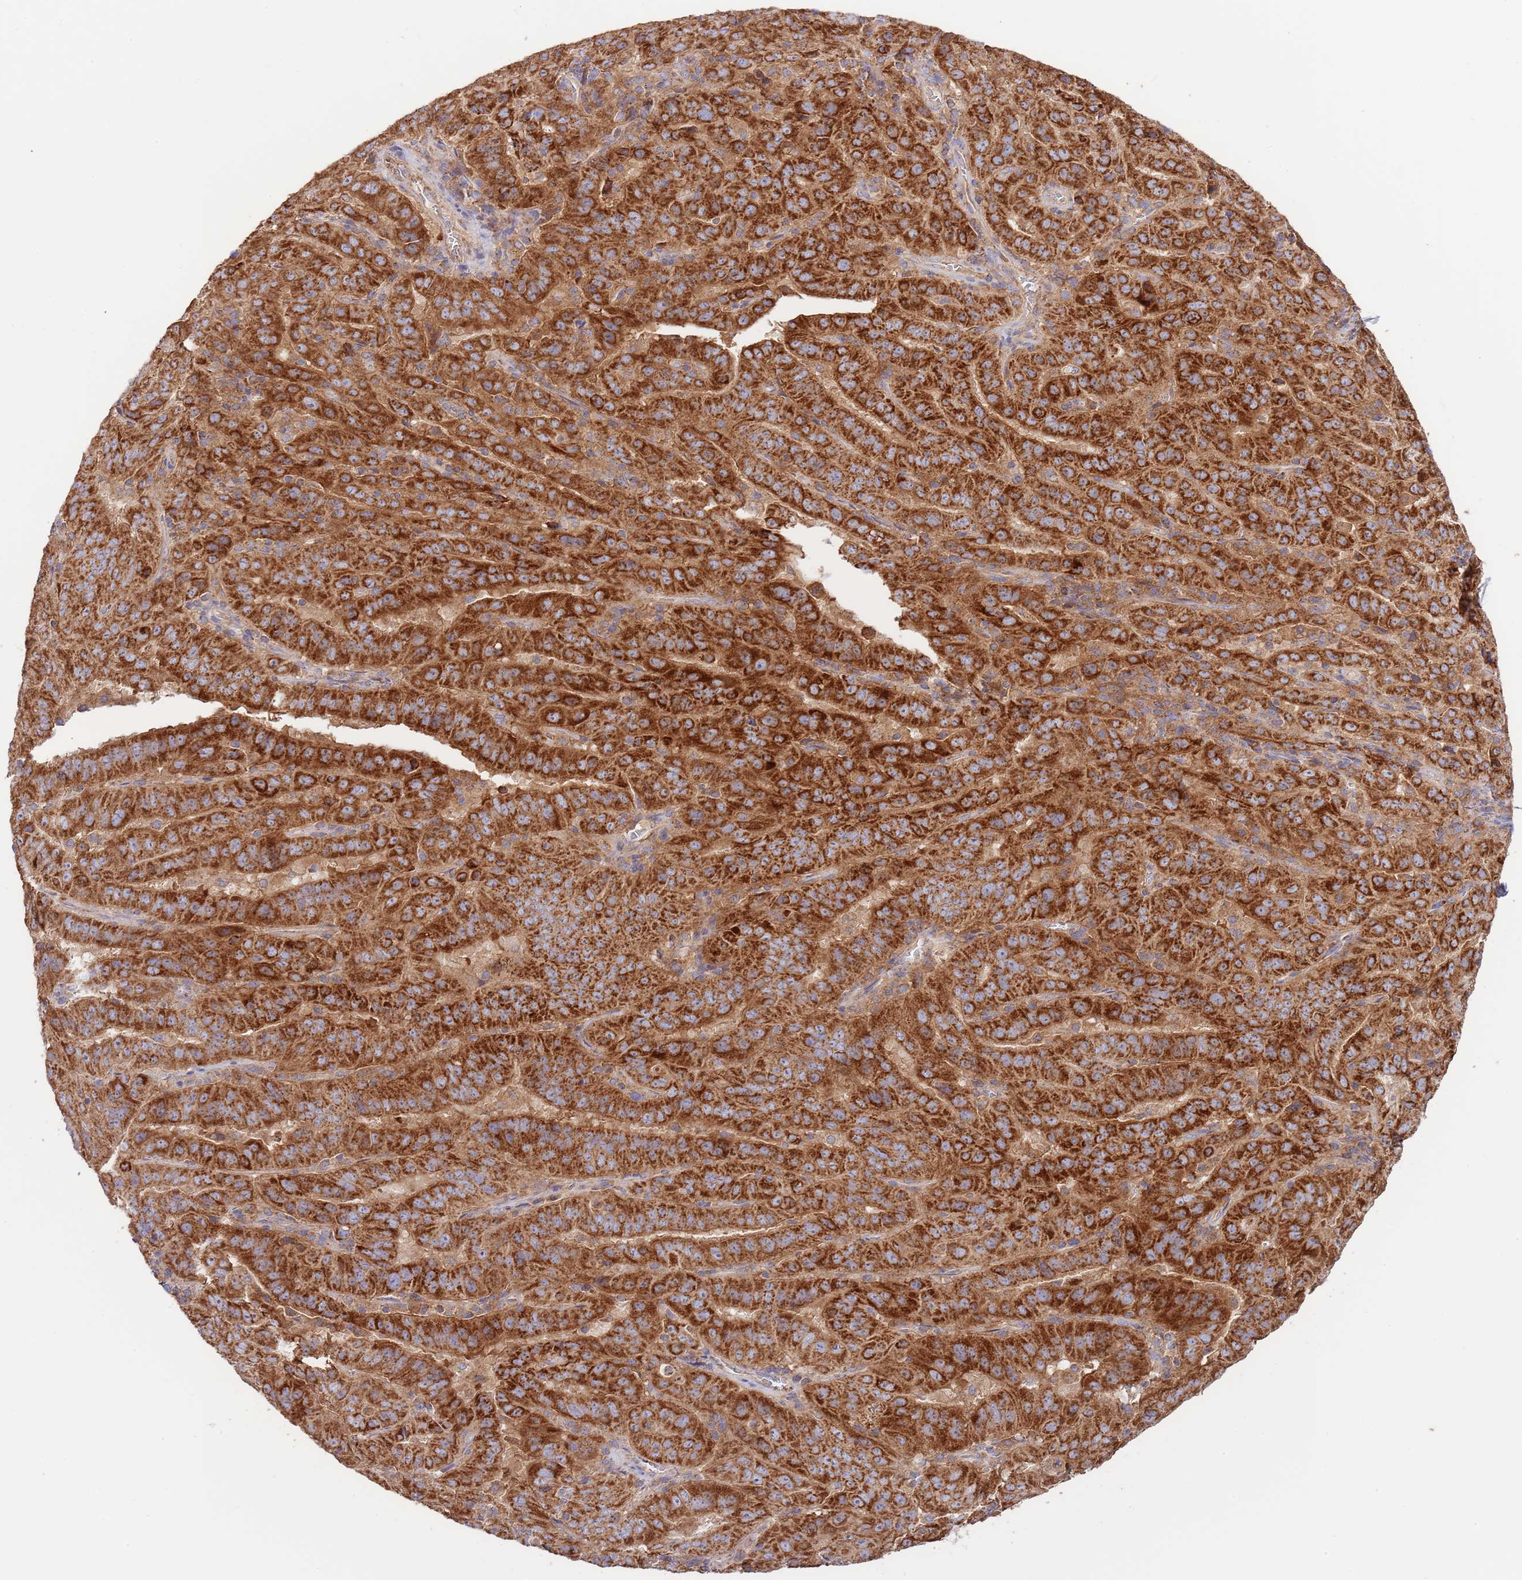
{"staining": {"intensity": "strong", "quantity": ">75%", "location": "cytoplasmic/membranous"}, "tissue": "pancreatic cancer", "cell_type": "Tumor cells", "image_type": "cancer", "snomed": [{"axis": "morphology", "description": "Adenocarcinoma, NOS"}, {"axis": "topography", "description": "Pancreas"}], "caption": "Immunohistochemistry micrograph of neoplastic tissue: pancreatic cancer (adenocarcinoma) stained using immunohistochemistry reveals high levels of strong protein expression localized specifically in the cytoplasmic/membranous of tumor cells, appearing as a cytoplasmic/membranous brown color.", "gene": "DNAJA3", "patient": {"sex": "male", "age": 63}}